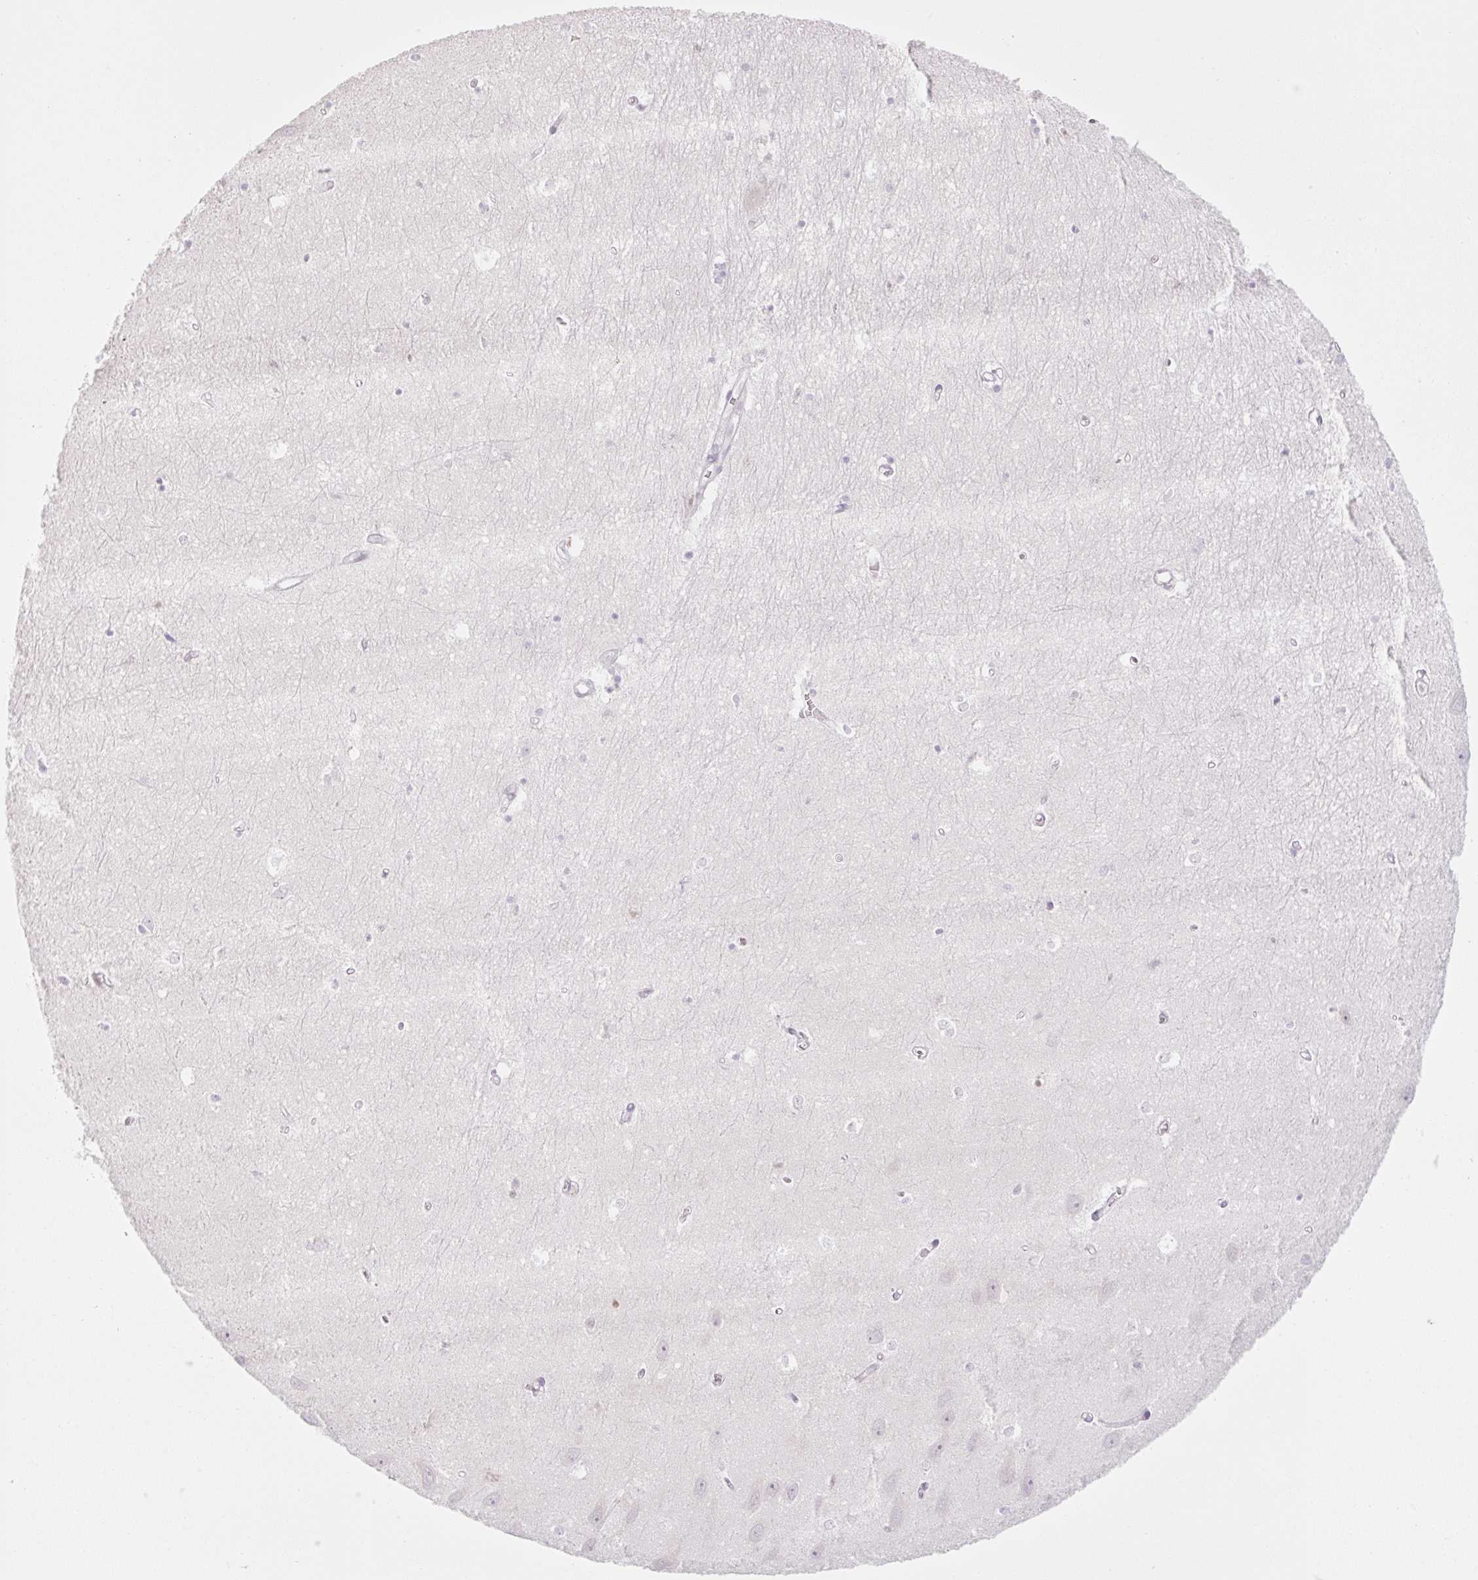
{"staining": {"intensity": "negative", "quantity": "none", "location": "none"}, "tissue": "hippocampus", "cell_type": "Glial cells", "image_type": "normal", "snomed": [{"axis": "morphology", "description": "Normal tissue, NOS"}, {"axis": "topography", "description": "Hippocampus"}], "caption": "Glial cells are negative for protein expression in unremarkable human hippocampus. (DAB immunohistochemistry (IHC) visualized using brightfield microscopy, high magnification).", "gene": "TLE3", "patient": {"sex": "female", "age": 64}}